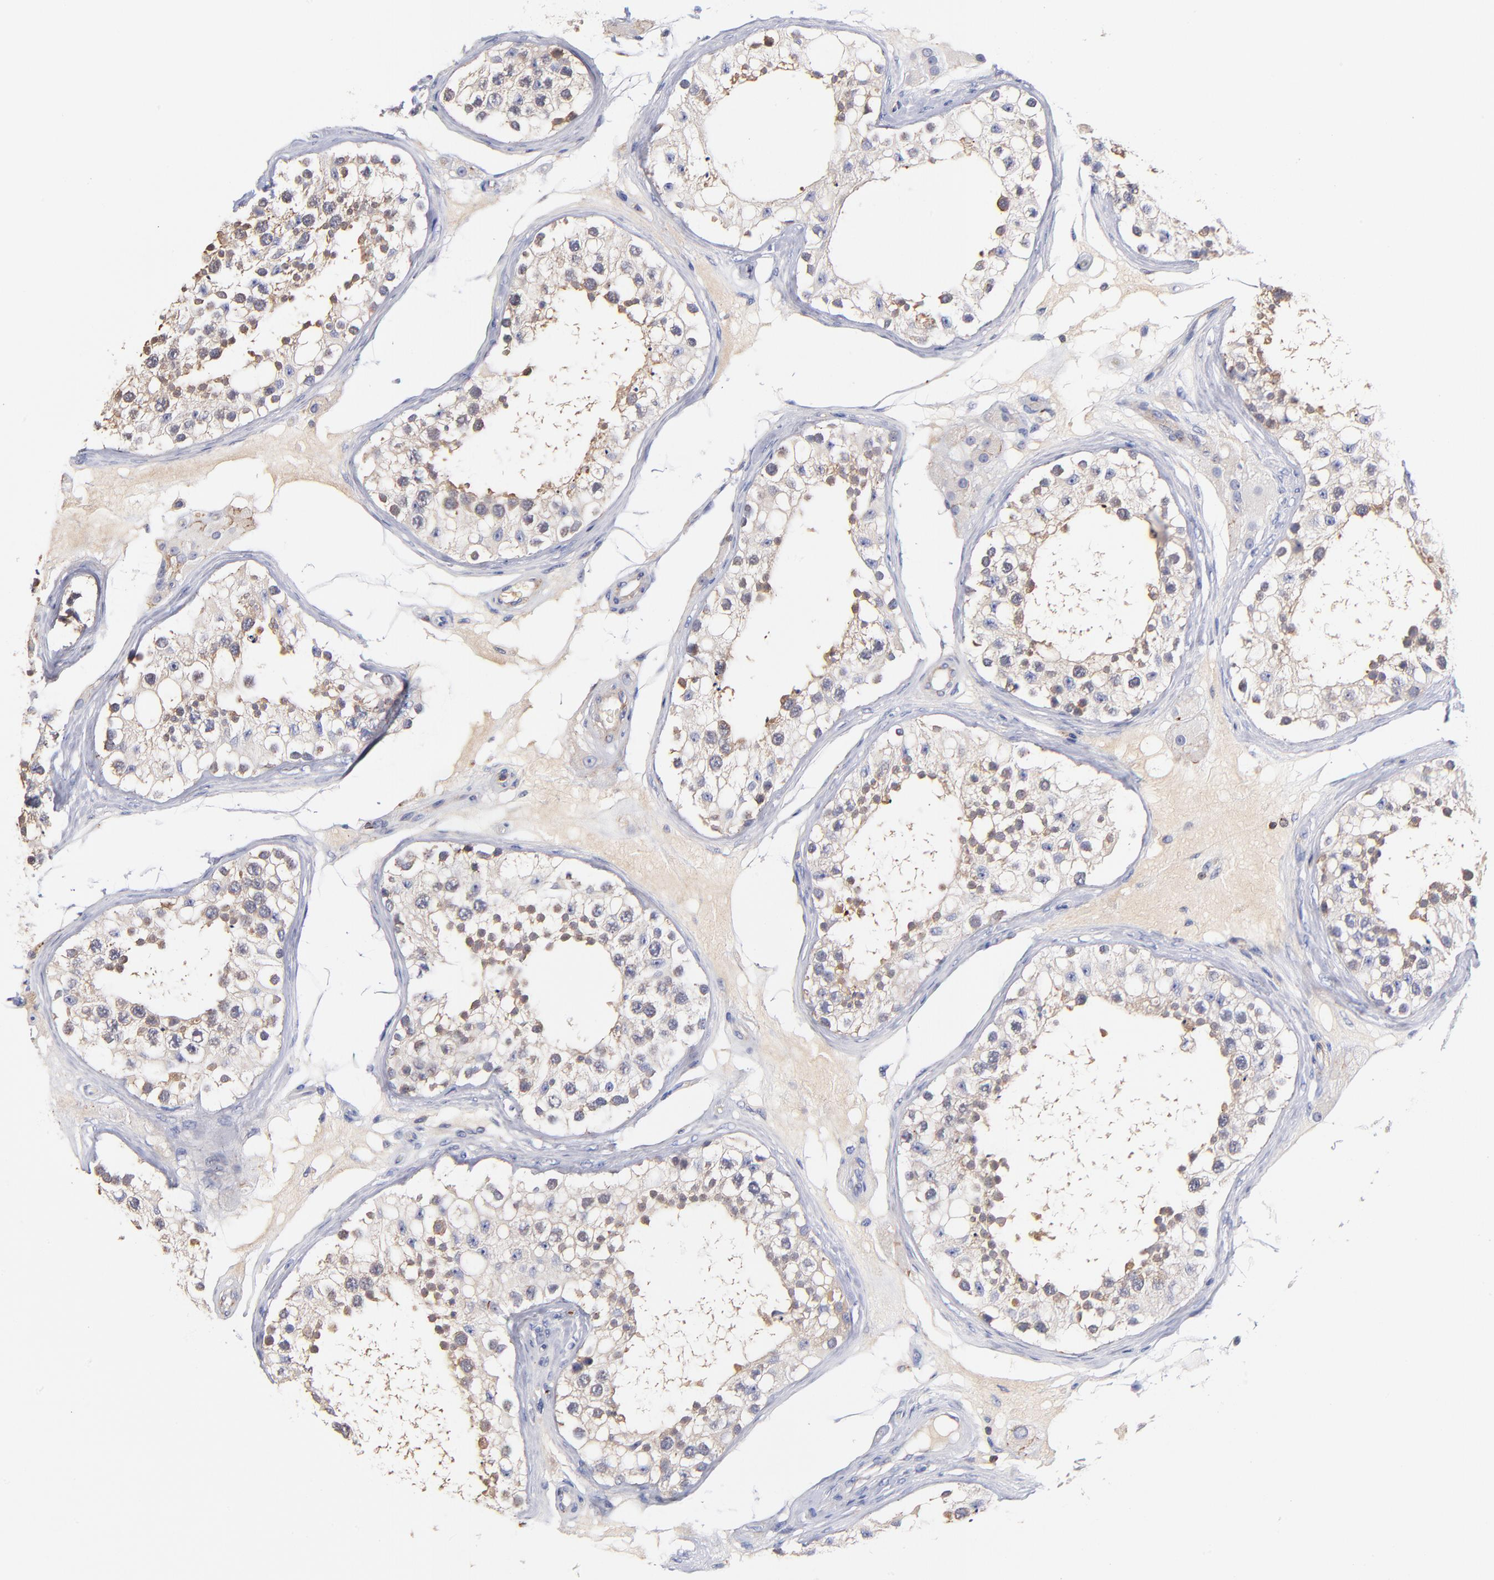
{"staining": {"intensity": "weak", "quantity": "25%-75%", "location": "cytoplasmic/membranous"}, "tissue": "testis", "cell_type": "Cells in seminiferous ducts", "image_type": "normal", "snomed": [{"axis": "morphology", "description": "Normal tissue, NOS"}, {"axis": "topography", "description": "Testis"}], "caption": "IHC image of unremarkable human testis stained for a protein (brown), which exhibits low levels of weak cytoplasmic/membranous expression in approximately 25%-75% of cells in seminiferous ducts.", "gene": "KREMEN2", "patient": {"sex": "male", "age": 68}}